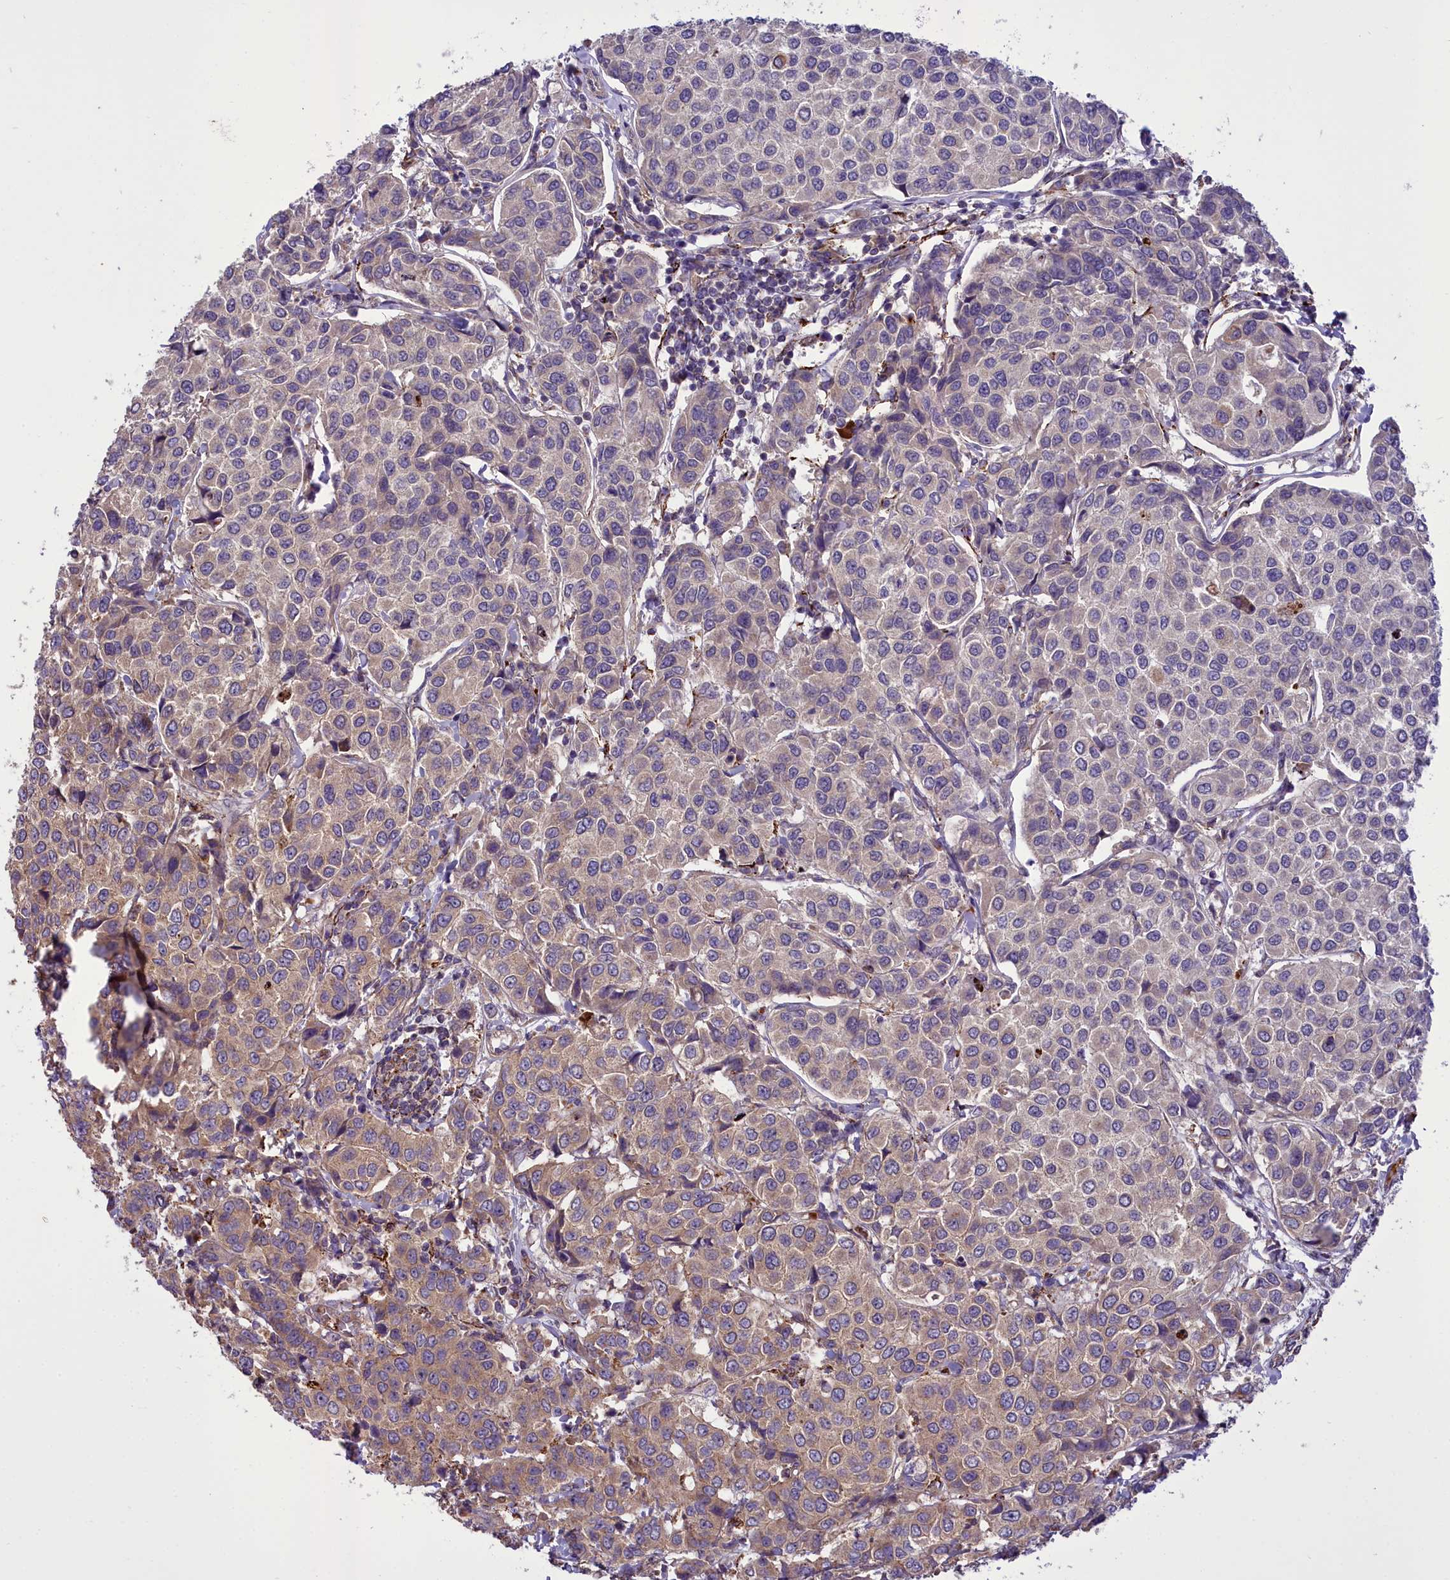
{"staining": {"intensity": "moderate", "quantity": "<25%", "location": "cytoplasmic/membranous"}, "tissue": "breast cancer", "cell_type": "Tumor cells", "image_type": "cancer", "snomed": [{"axis": "morphology", "description": "Duct carcinoma"}, {"axis": "topography", "description": "Breast"}], "caption": "Immunohistochemistry (DAB) staining of human breast cancer (infiltrating ductal carcinoma) demonstrates moderate cytoplasmic/membranous protein positivity in approximately <25% of tumor cells.", "gene": "TBC1D24", "patient": {"sex": "female", "age": 55}}